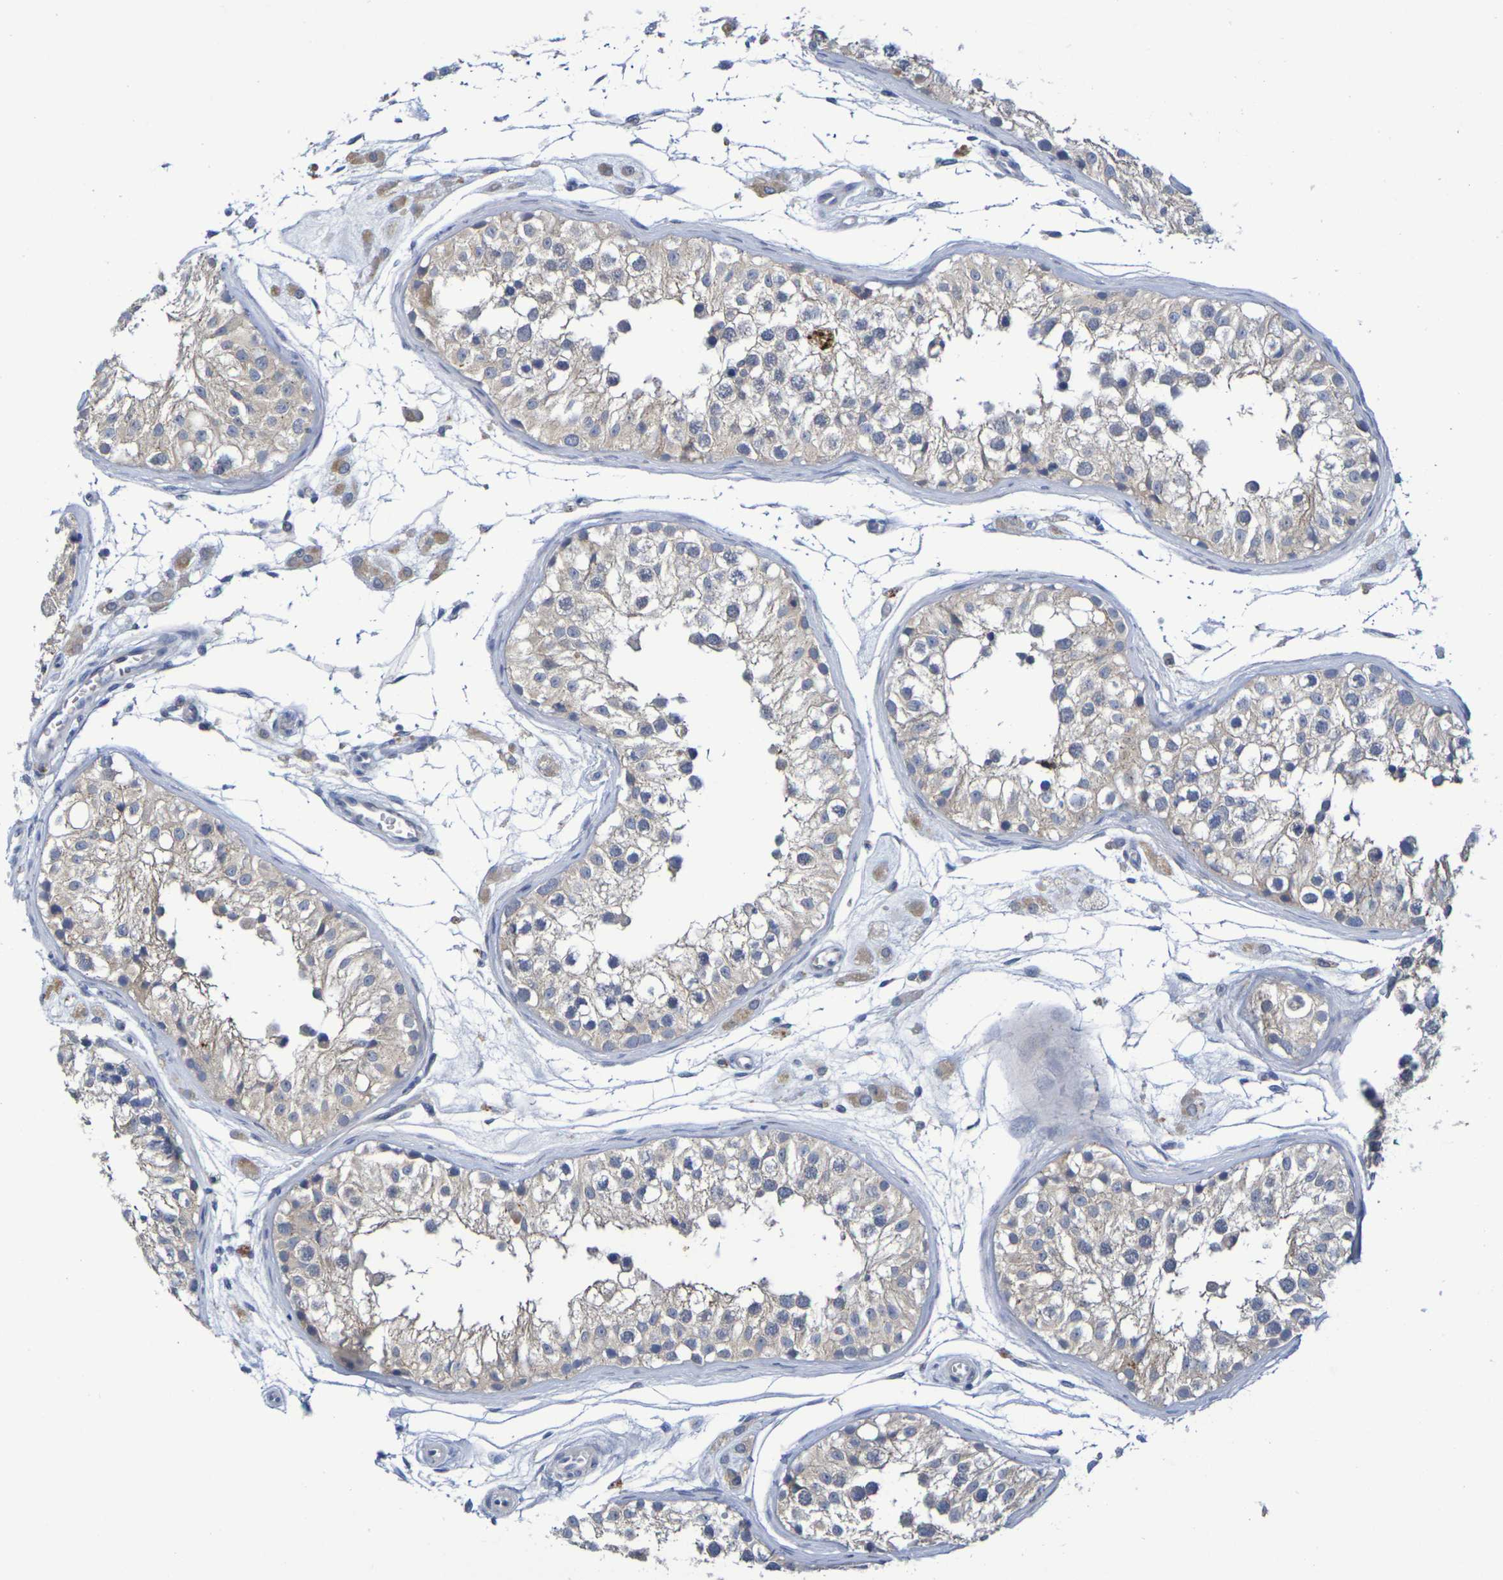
{"staining": {"intensity": "weak", "quantity": "<25%", "location": "cytoplasmic/membranous"}, "tissue": "testis", "cell_type": "Cells in seminiferous ducts", "image_type": "normal", "snomed": [{"axis": "morphology", "description": "Normal tissue, NOS"}, {"axis": "morphology", "description": "Adenocarcinoma, metastatic, NOS"}, {"axis": "topography", "description": "Testis"}], "caption": "Cells in seminiferous ducts show no significant positivity in benign testis. The staining is performed using DAB brown chromogen with nuclei counter-stained in using hematoxylin.", "gene": "SDC4", "patient": {"sex": "male", "age": 26}}